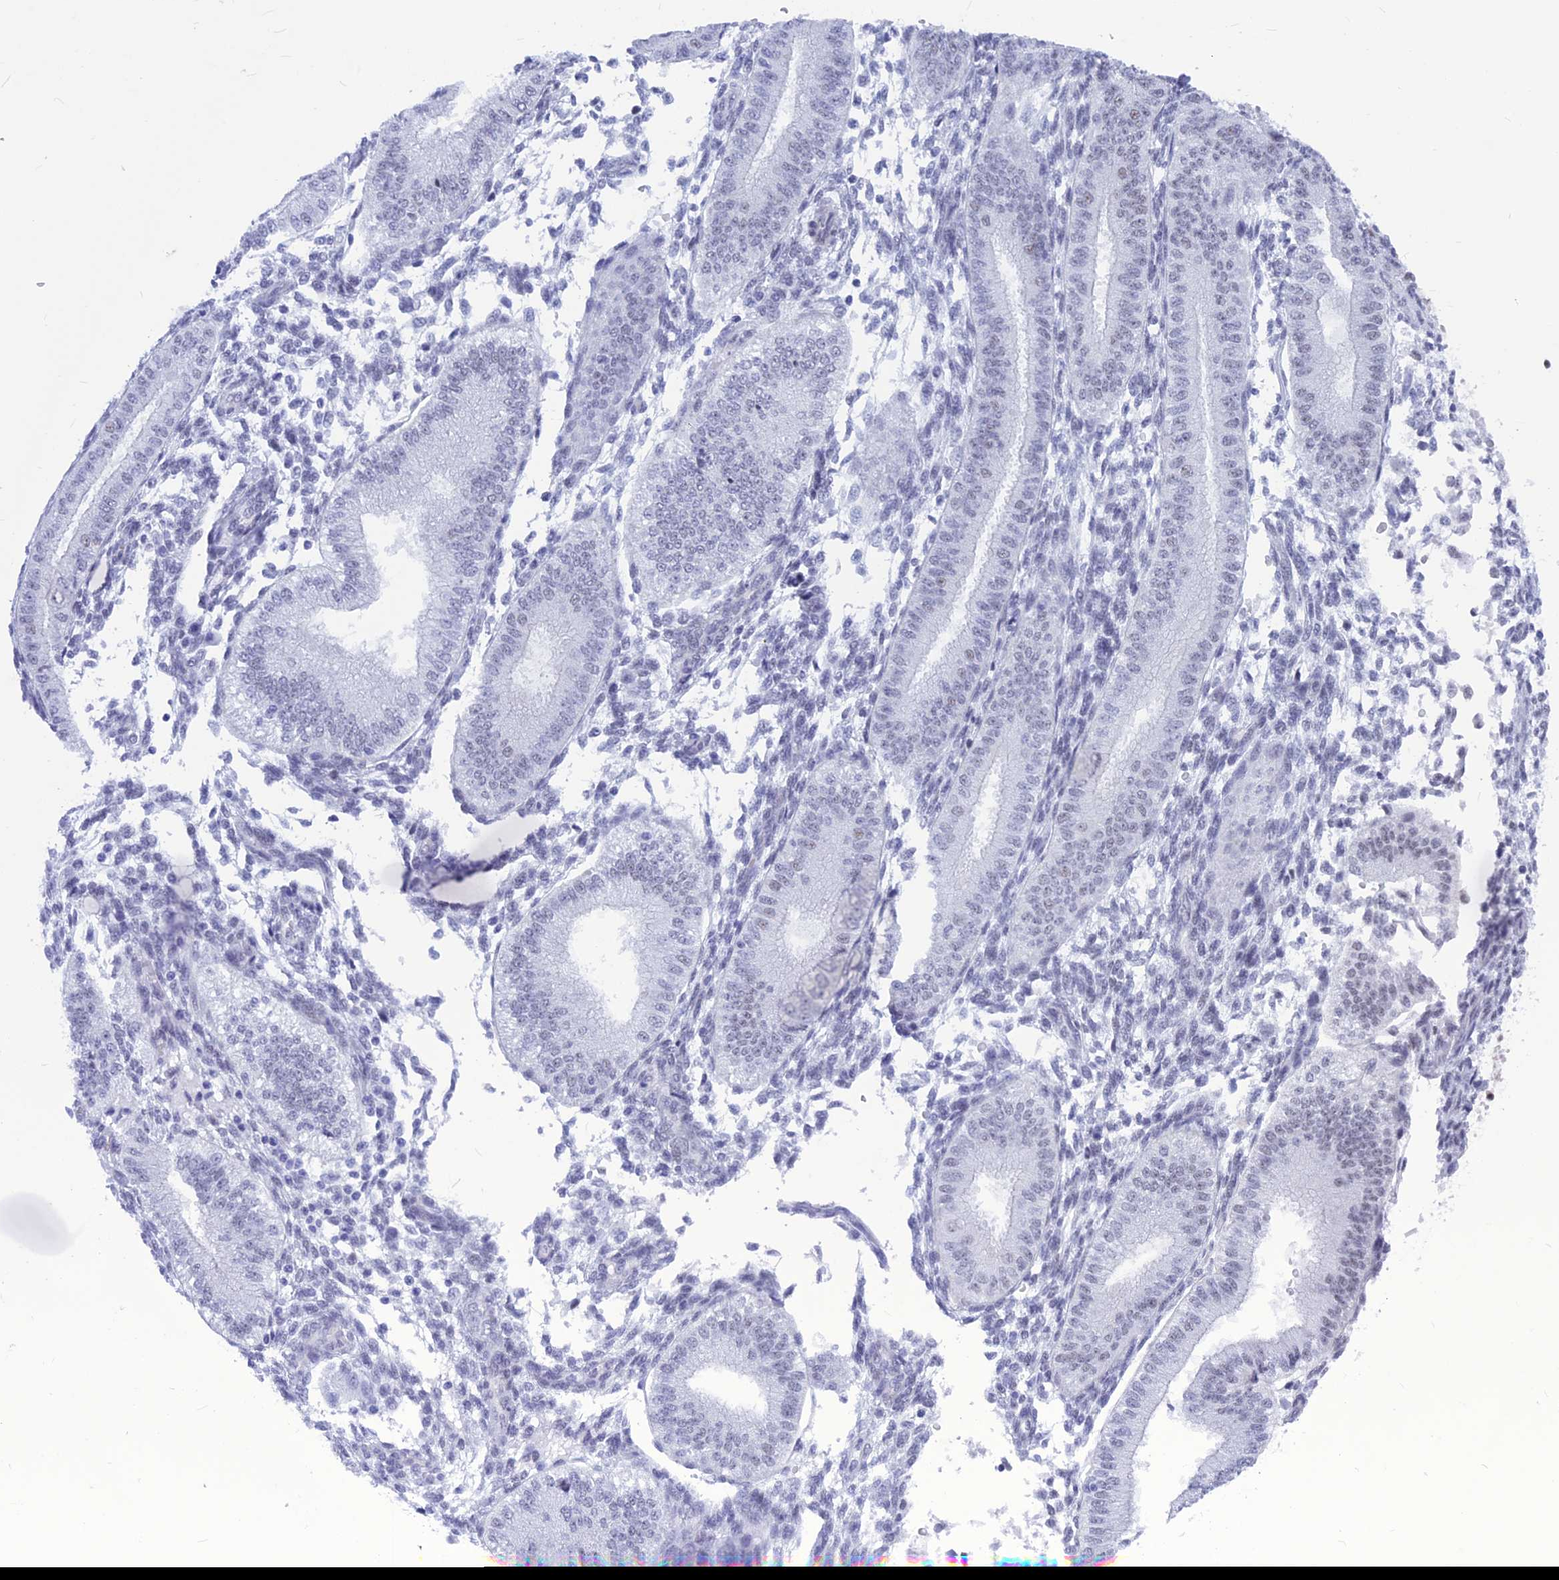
{"staining": {"intensity": "negative", "quantity": "none", "location": "none"}, "tissue": "endometrium", "cell_type": "Cells in endometrial stroma", "image_type": "normal", "snomed": [{"axis": "morphology", "description": "Normal tissue, NOS"}, {"axis": "topography", "description": "Endometrium"}], "caption": "Photomicrograph shows no significant protein expression in cells in endometrial stroma of unremarkable endometrium.", "gene": "SRSF5", "patient": {"sex": "female", "age": 39}}